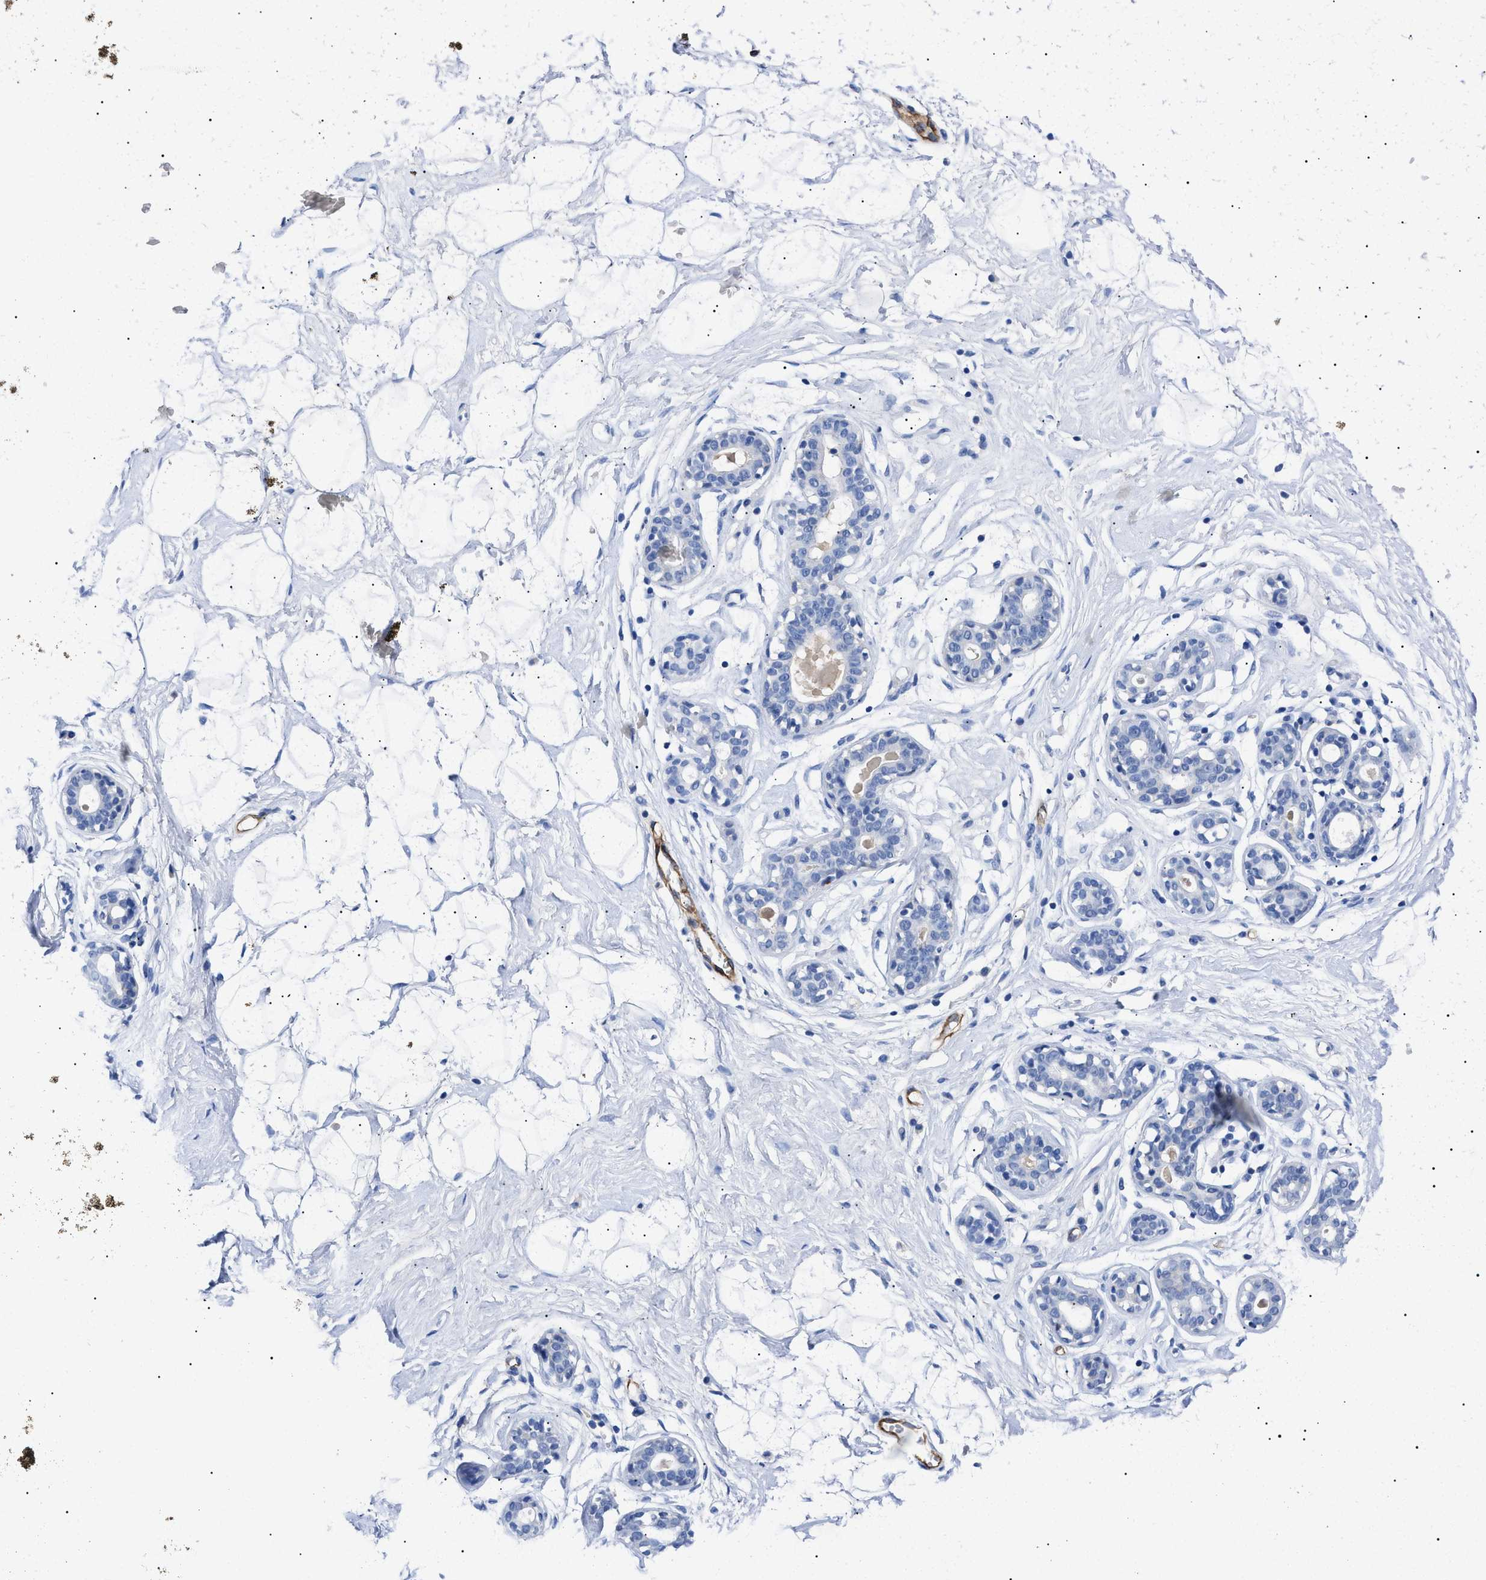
{"staining": {"intensity": "negative", "quantity": "none", "location": "none"}, "tissue": "breast", "cell_type": "Adipocytes", "image_type": "normal", "snomed": [{"axis": "morphology", "description": "Normal tissue, NOS"}, {"axis": "topography", "description": "Breast"}], "caption": "There is no significant expression in adipocytes of breast. (Stains: DAB immunohistochemistry (IHC) with hematoxylin counter stain, Microscopy: brightfield microscopy at high magnification).", "gene": "ACKR1", "patient": {"sex": "female", "age": 23}}